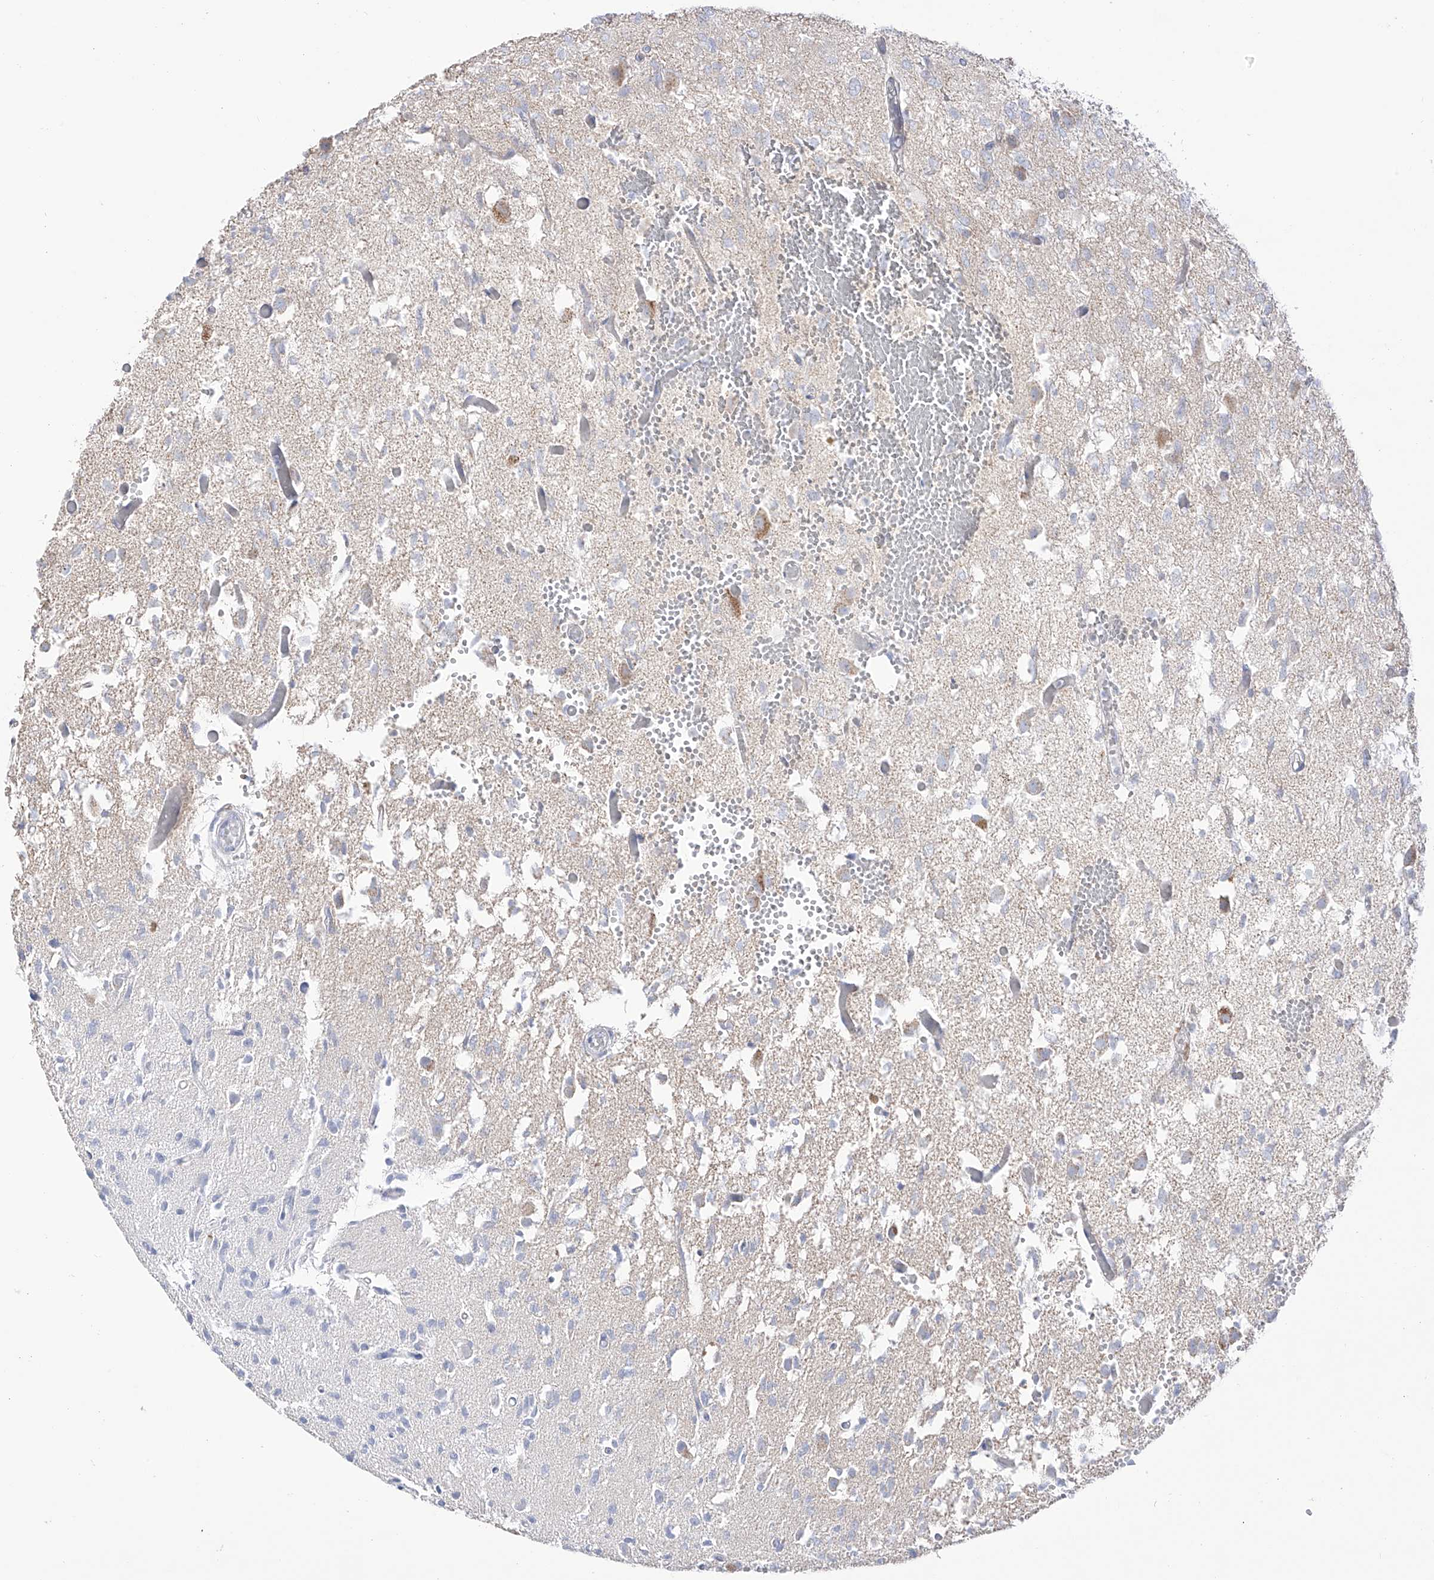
{"staining": {"intensity": "negative", "quantity": "none", "location": "none"}, "tissue": "glioma", "cell_type": "Tumor cells", "image_type": "cancer", "snomed": [{"axis": "morphology", "description": "Glioma, malignant, High grade"}, {"axis": "topography", "description": "Brain"}], "caption": "An IHC photomicrograph of malignant glioma (high-grade) is shown. There is no staining in tumor cells of malignant glioma (high-grade).", "gene": "RCHY1", "patient": {"sex": "female", "age": 59}}